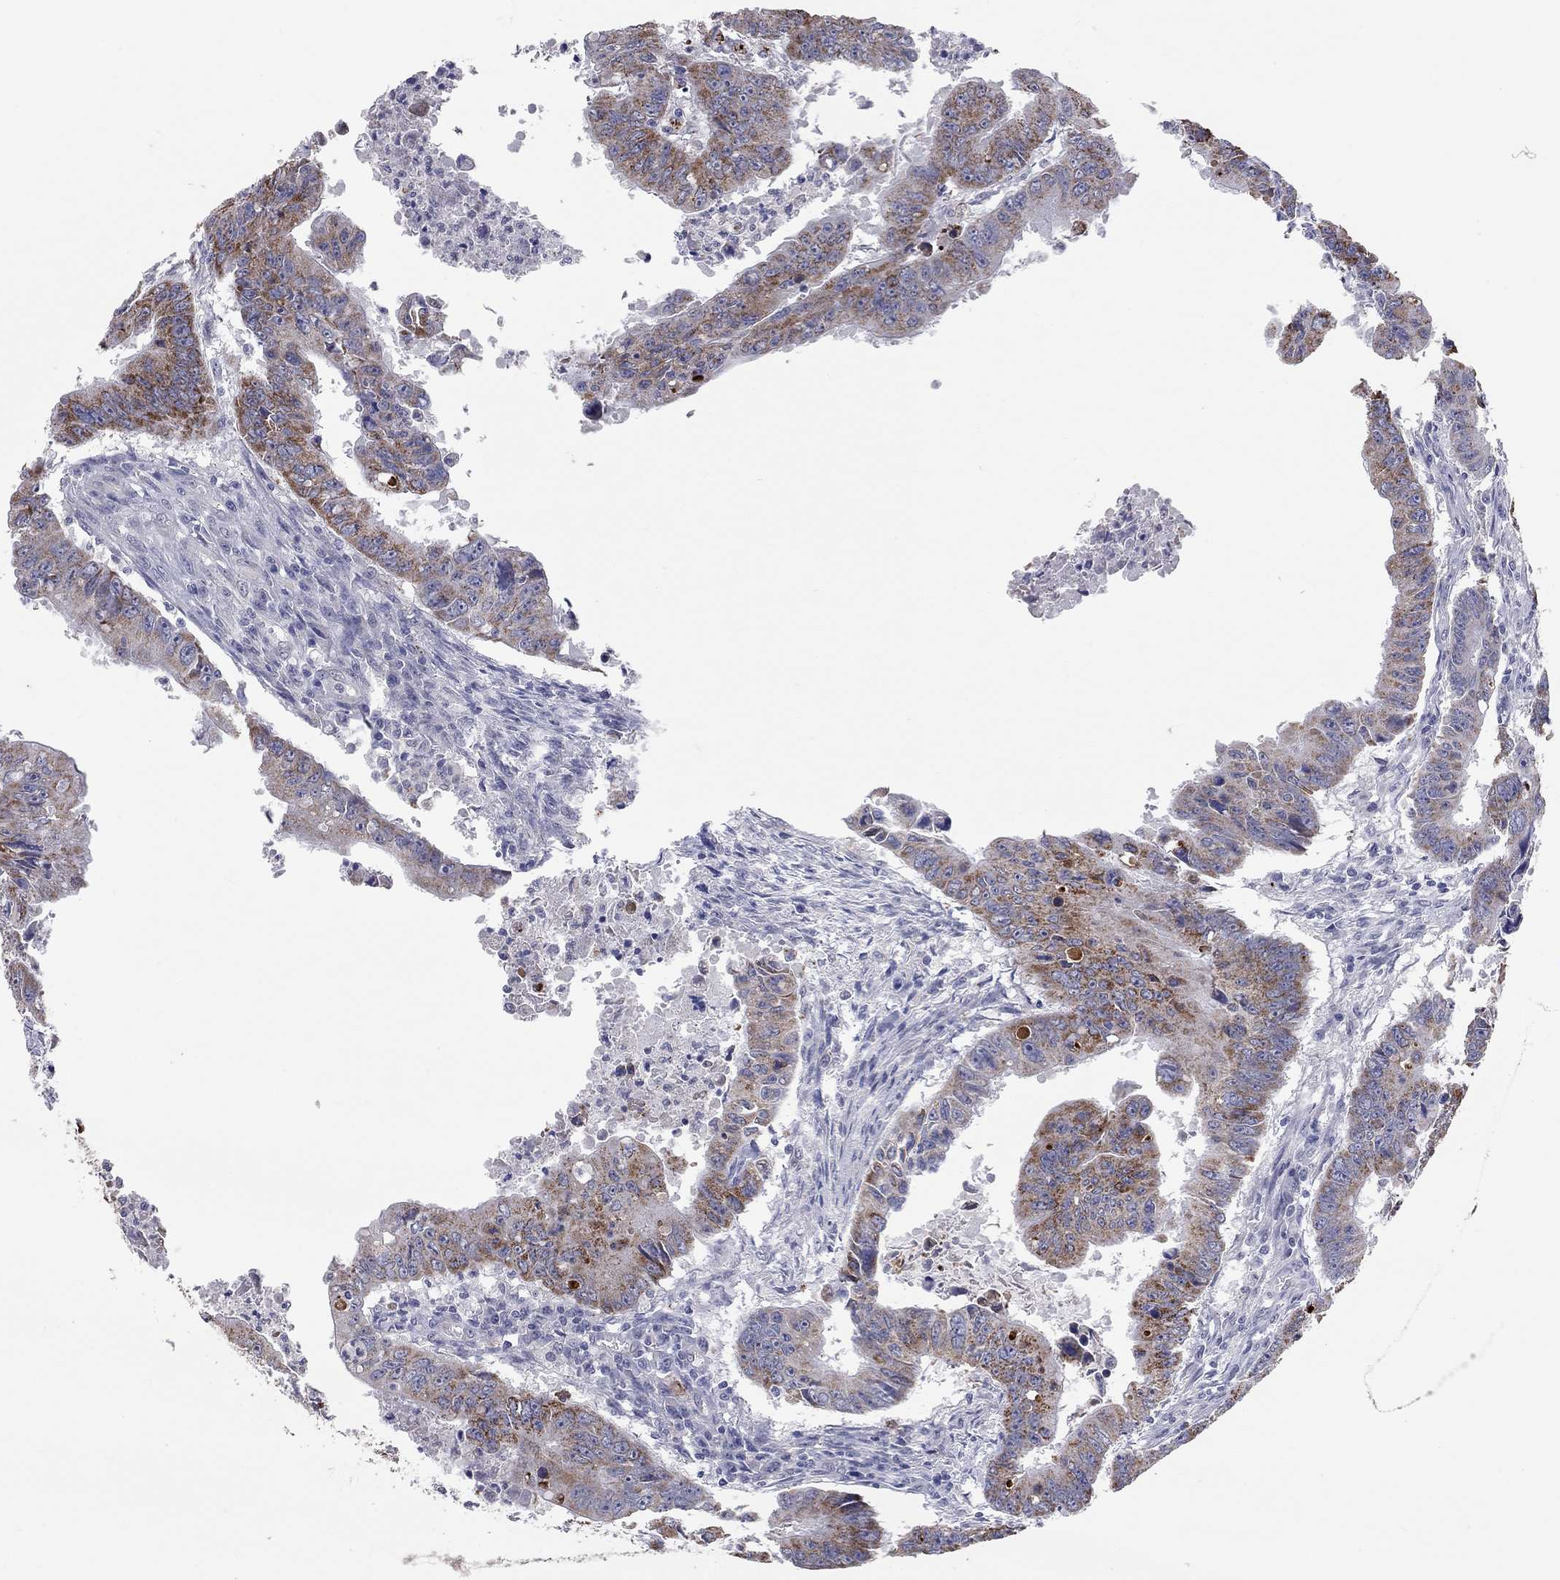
{"staining": {"intensity": "strong", "quantity": "25%-75%", "location": "cytoplasmic/membranous"}, "tissue": "colorectal cancer", "cell_type": "Tumor cells", "image_type": "cancer", "snomed": [{"axis": "morphology", "description": "Adenocarcinoma, NOS"}, {"axis": "topography", "description": "Colon"}], "caption": "Human adenocarcinoma (colorectal) stained for a protein (brown) displays strong cytoplasmic/membranous positive positivity in approximately 25%-75% of tumor cells.", "gene": "SHOC2", "patient": {"sex": "female", "age": 87}}